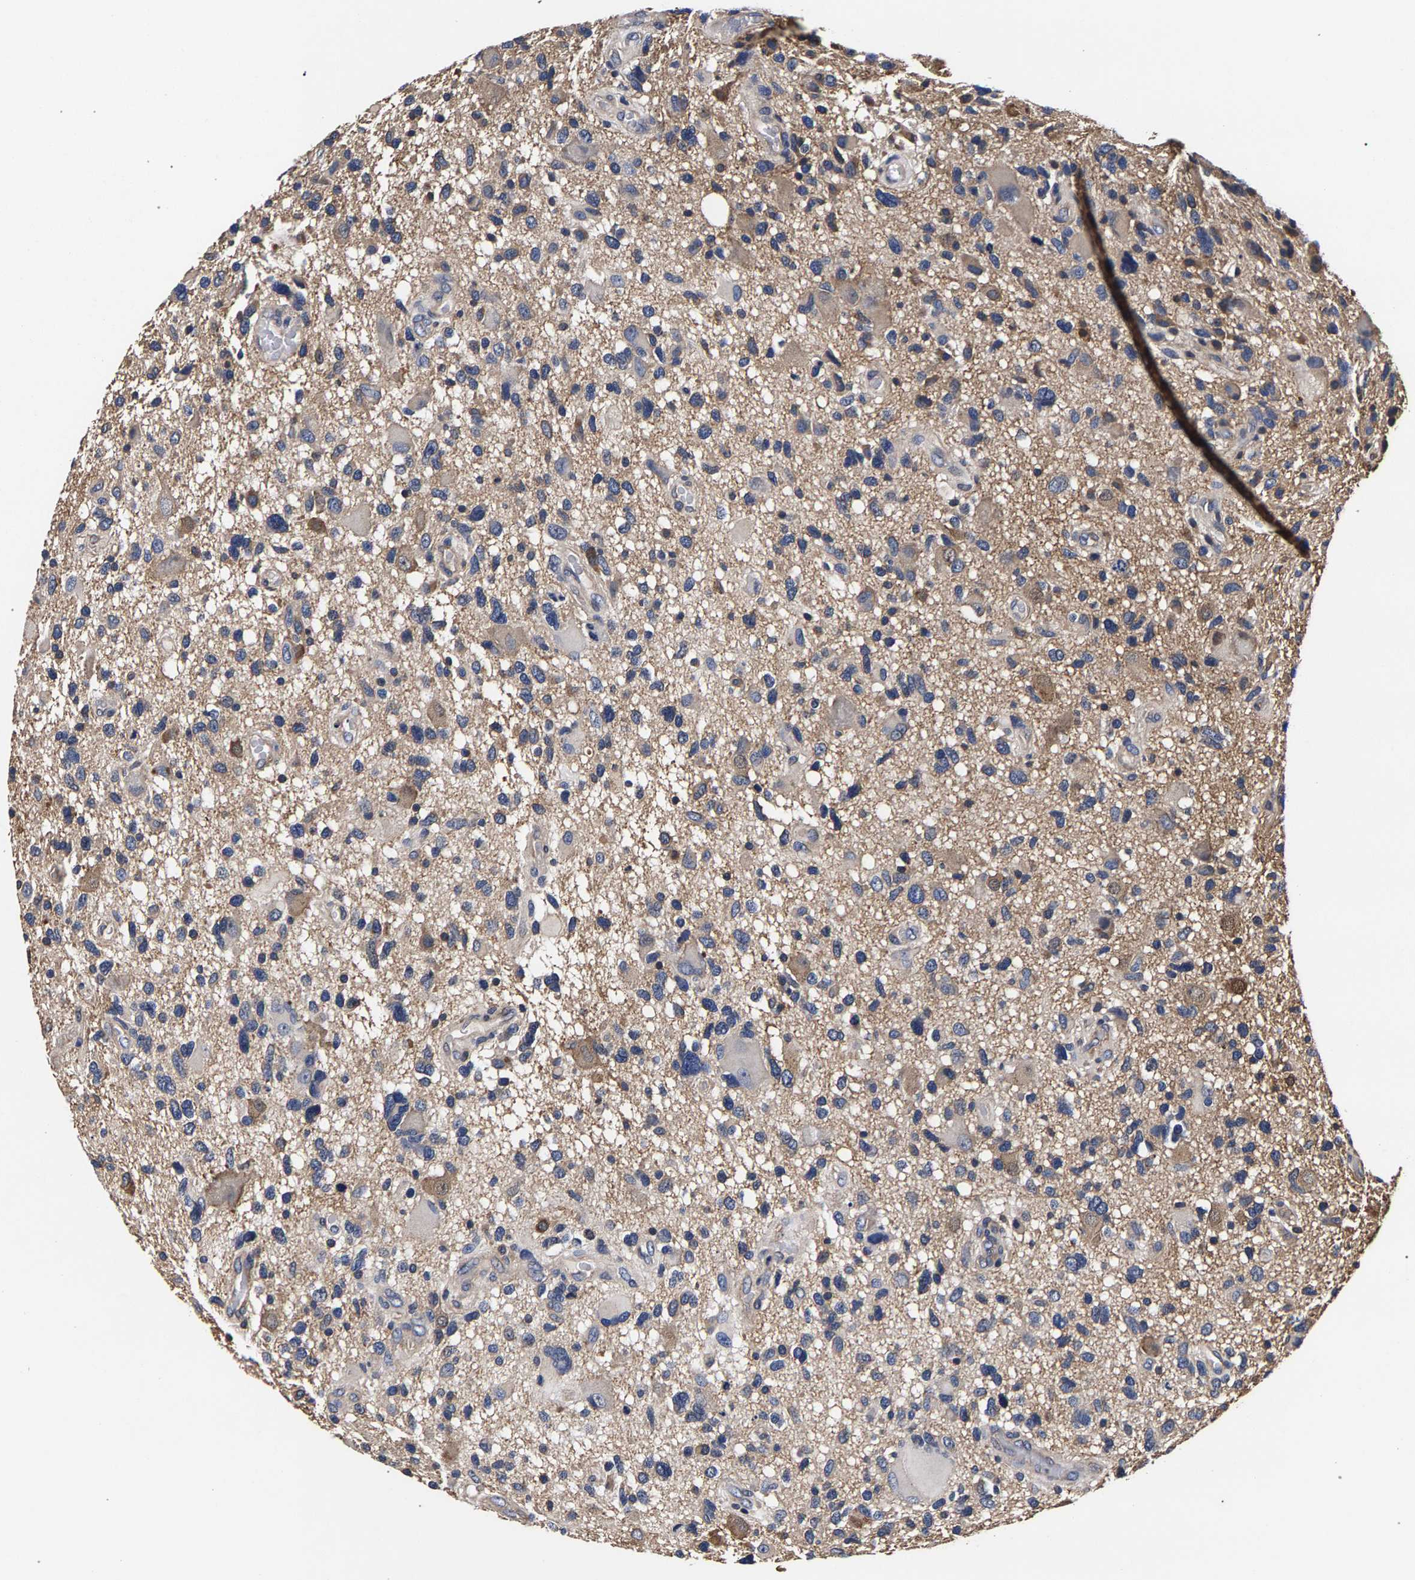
{"staining": {"intensity": "weak", "quantity": "25%-75%", "location": "cytoplasmic/membranous"}, "tissue": "glioma", "cell_type": "Tumor cells", "image_type": "cancer", "snomed": [{"axis": "morphology", "description": "Glioma, malignant, High grade"}, {"axis": "topography", "description": "Brain"}], "caption": "Immunohistochemistry staining of glioma, which shows low levels of weak cytoplasmic/membranous staining in about 25%-75% of tumor cells indicating weak cytoplasmic/membranous protein expression. The staining was performed using DAB (3,3'-diaminobenzidine) (brown) for protein detection and nuclei were counterstained in hematoxylin (blue).", "gene": "MARCHF7", "patient": {"sex": "male", "age": 33}}